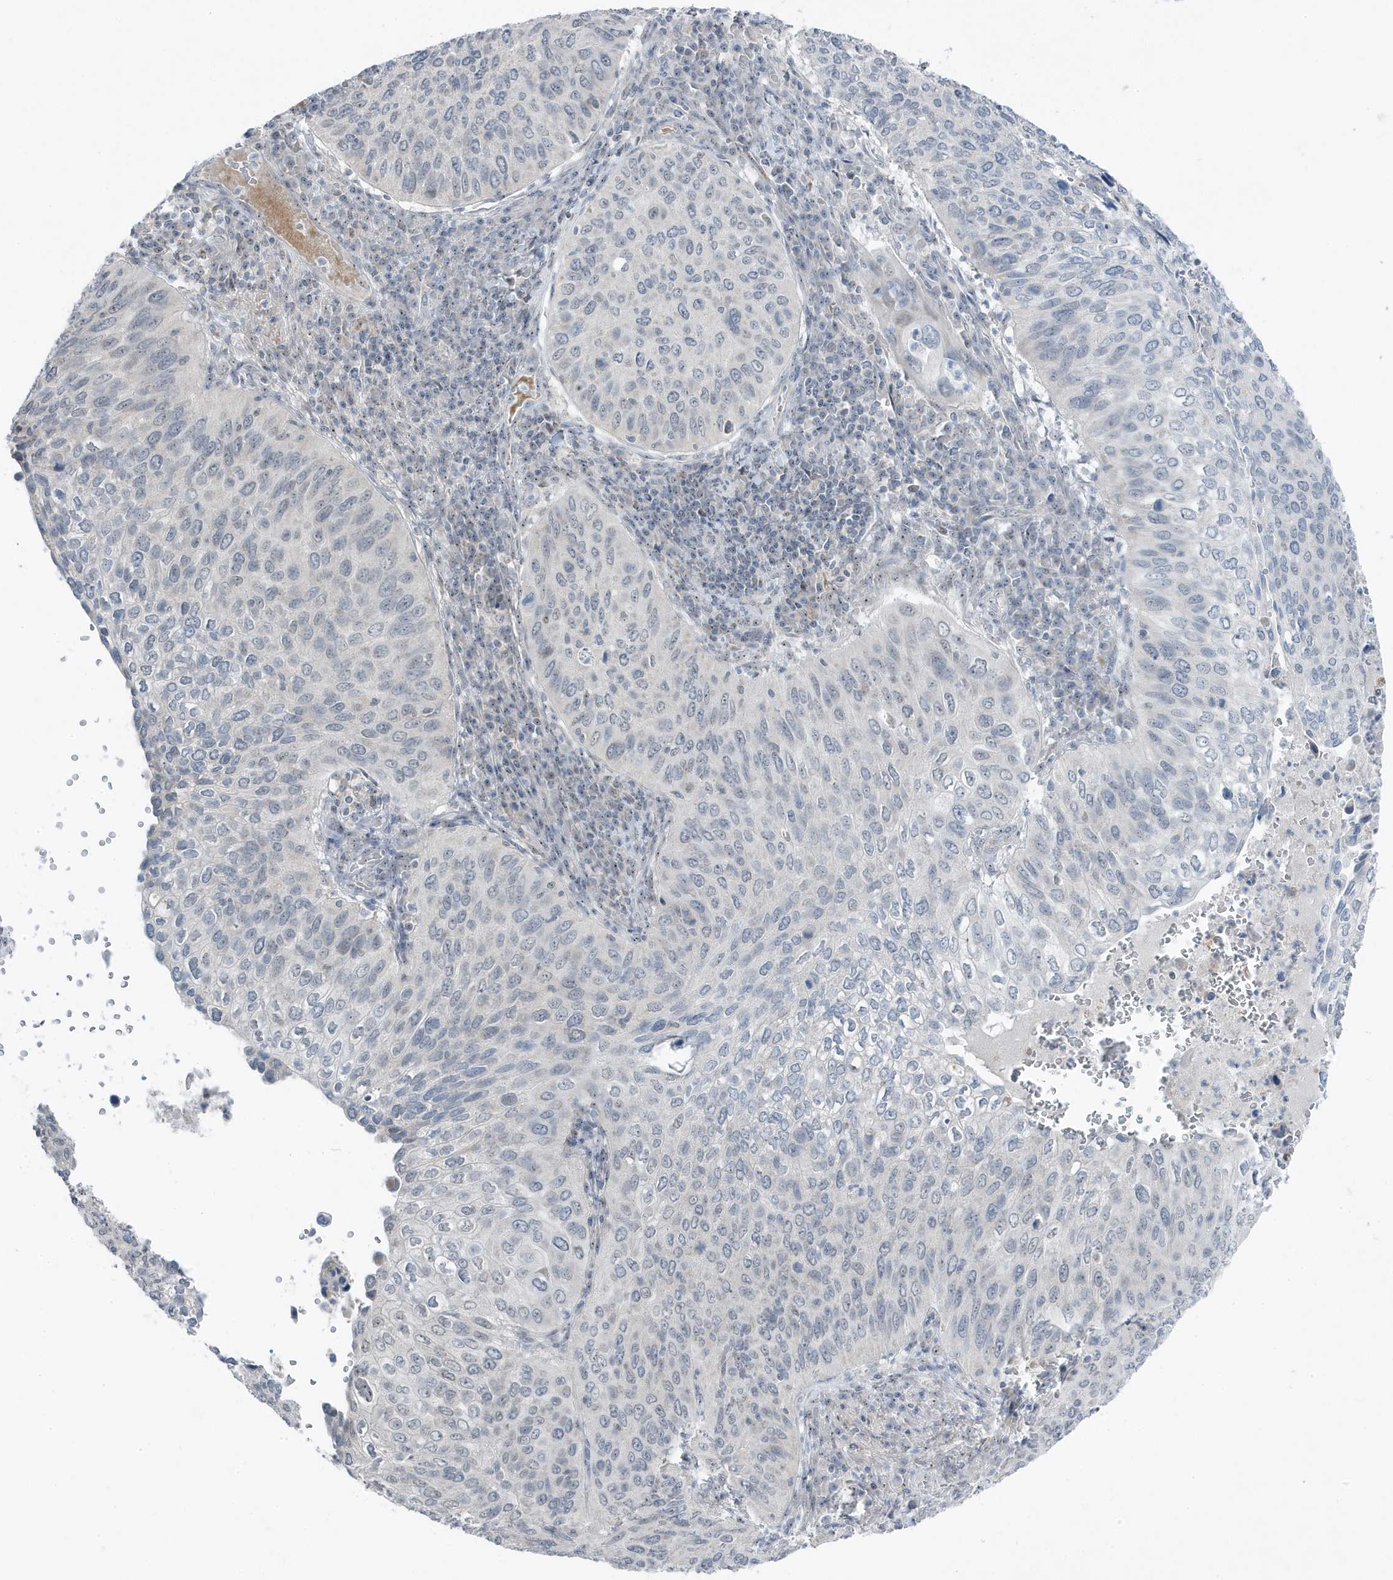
{"staining": {"intensity": "negative", "quantity": "none", "location": "none"}, "tissue": "cervical cancer", "cell_type": "Tumor cells", "image_type": "cancer", "snomed": [{"axis": "morphology", "description": "Squamous cell carcinoma, NOS"}, {"axis": "topography", "description": "Cervix"}], "caption": "This is an IHC image of human squamous cell carcinoma (cervical). There is no expression in tumor cells.", "gene": "TSEN15", "patient": {"sex": "female", "age": 38}}